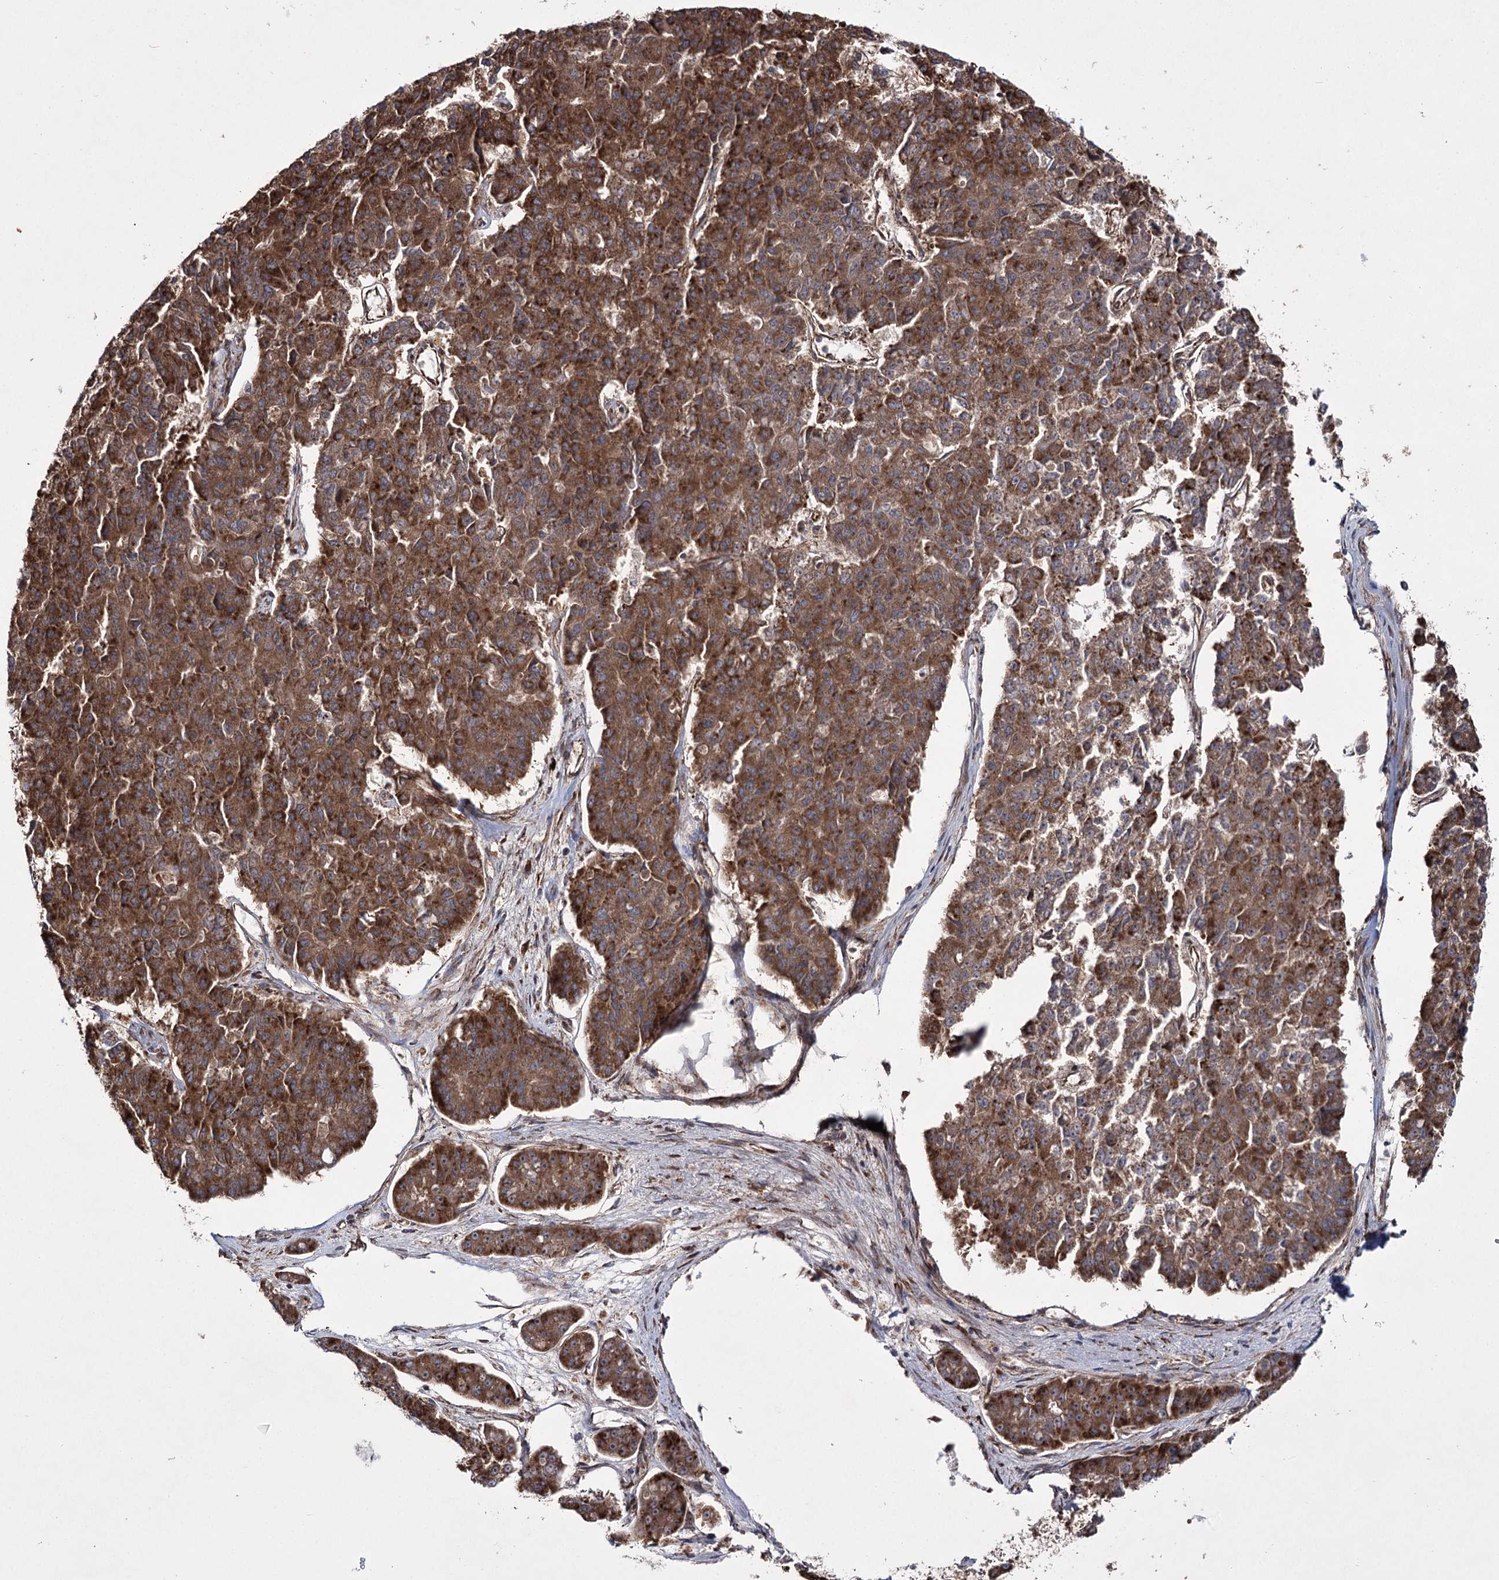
{"staining": {"intensity": "strong", "quantity": ">75%", "location": "cytoplasmic/membranous"}, "tissue": "pancreatic cancer", "cell_type": "Tumor cells", "image_type": "cancer", "snomed": [{"axis": "morphology", "description": "Adenocarcinoma, NOS"}, {"axis": "topography", "description": "Pancreas"}], "caption": "Immunohistochemistry (IHC) image of human pancreatic cancer (adenocarcinoma) stained for a protein (brown), which displays high levels of strong cytoplasmic/membranous positivity in approximately >75% of tumor cells.", "gene": "HECTD2", "patient": {"sex": "male", "age": 50}}